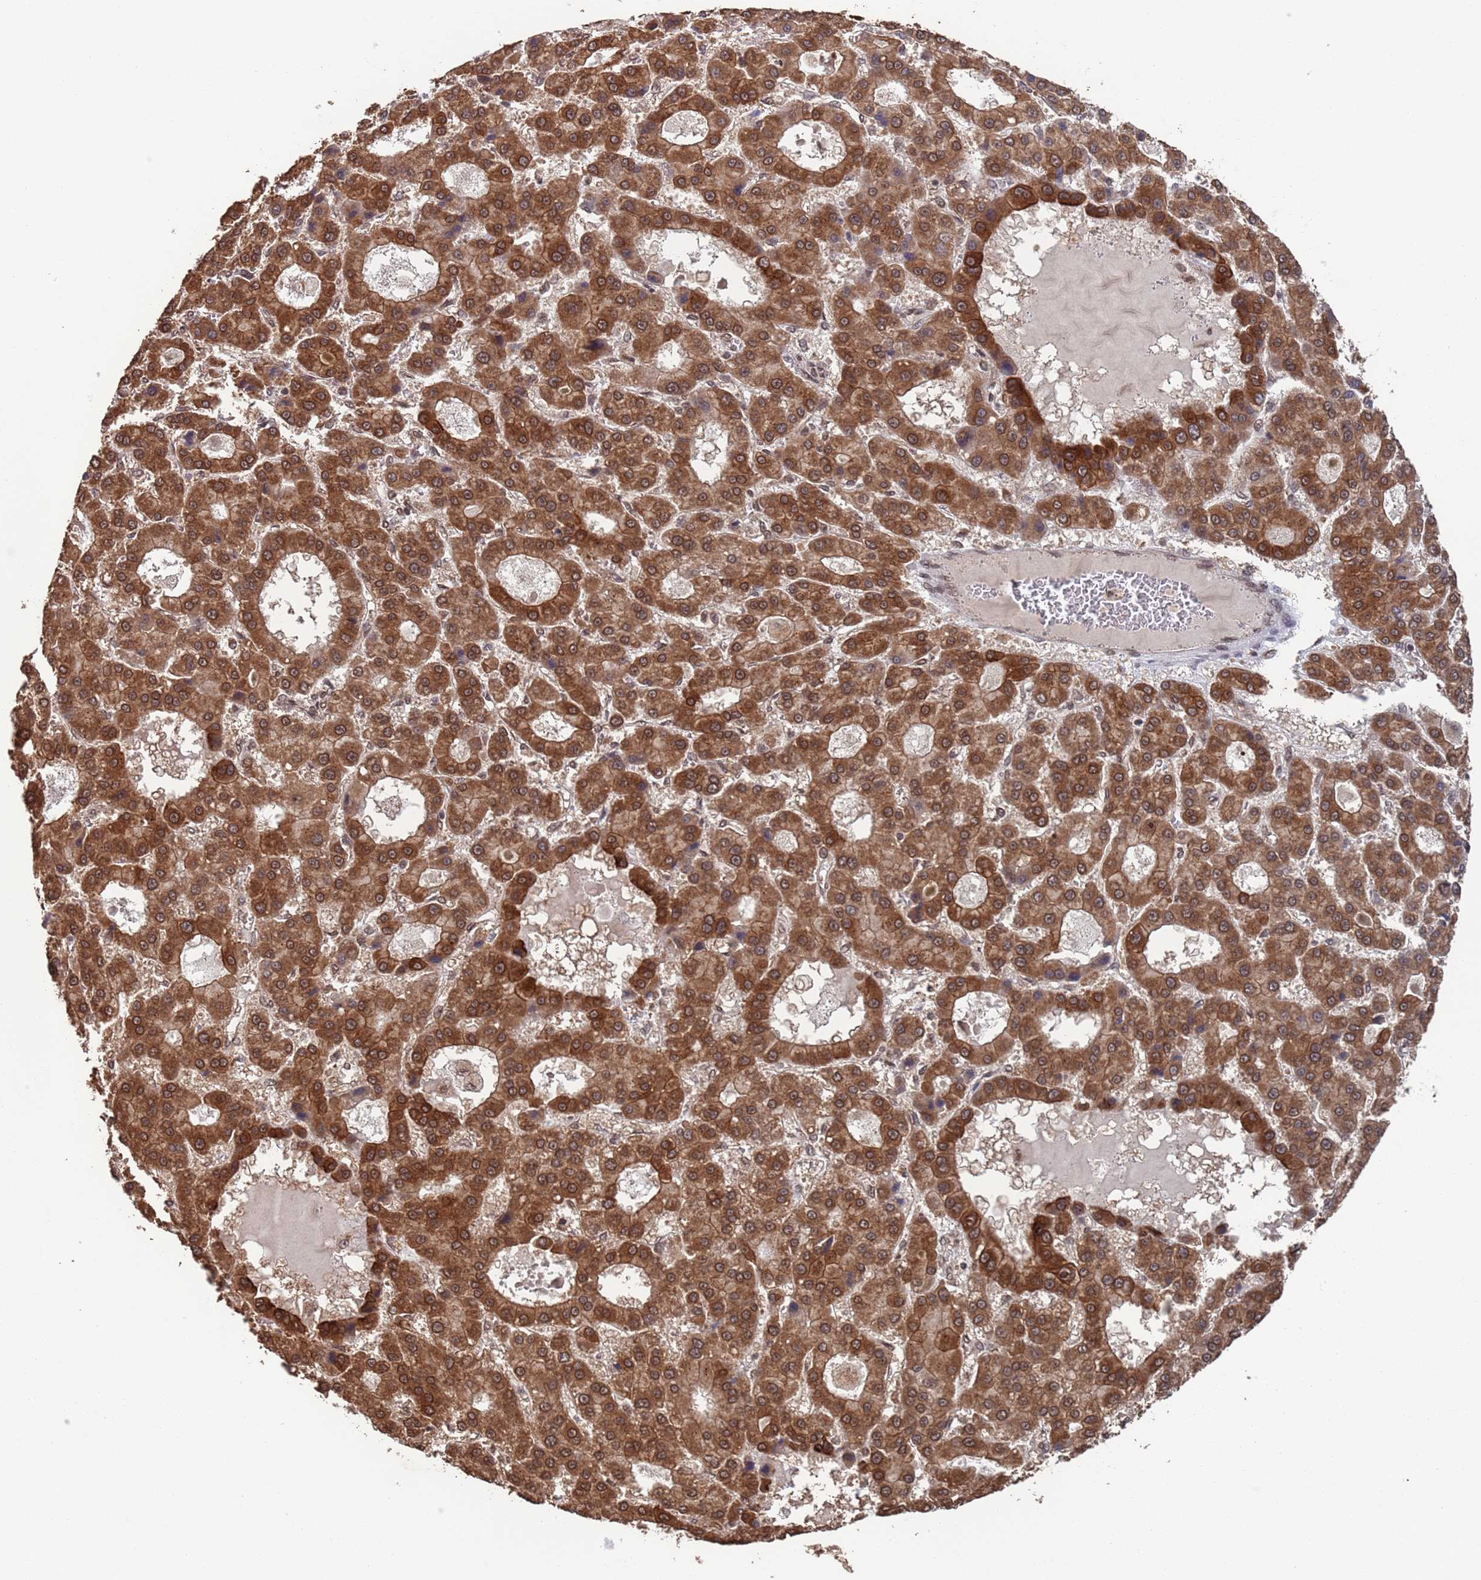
{"staining": {"intensity": "strong", "quantity": ">75%", "location": "cytoplasmic/membranous,nuclear"}, "tissue": "liver cancer", "cell_type": "Tumor cells", "image_type": "cancer", "snomed": [{"axis": "morphology", "description": "Carcinoma, Hepatocellular, NOS"}, {"axis": "topography", "description": "Liver"}], "caption": "The immunohistochemical stain shows strong cytoplasmic/membranous and nuclear staining in tumor cells of hepatocellular carcinoma (liver) tissue.", "gene": "FUBP3", "patient": {"sex": "male", "age": 70}}